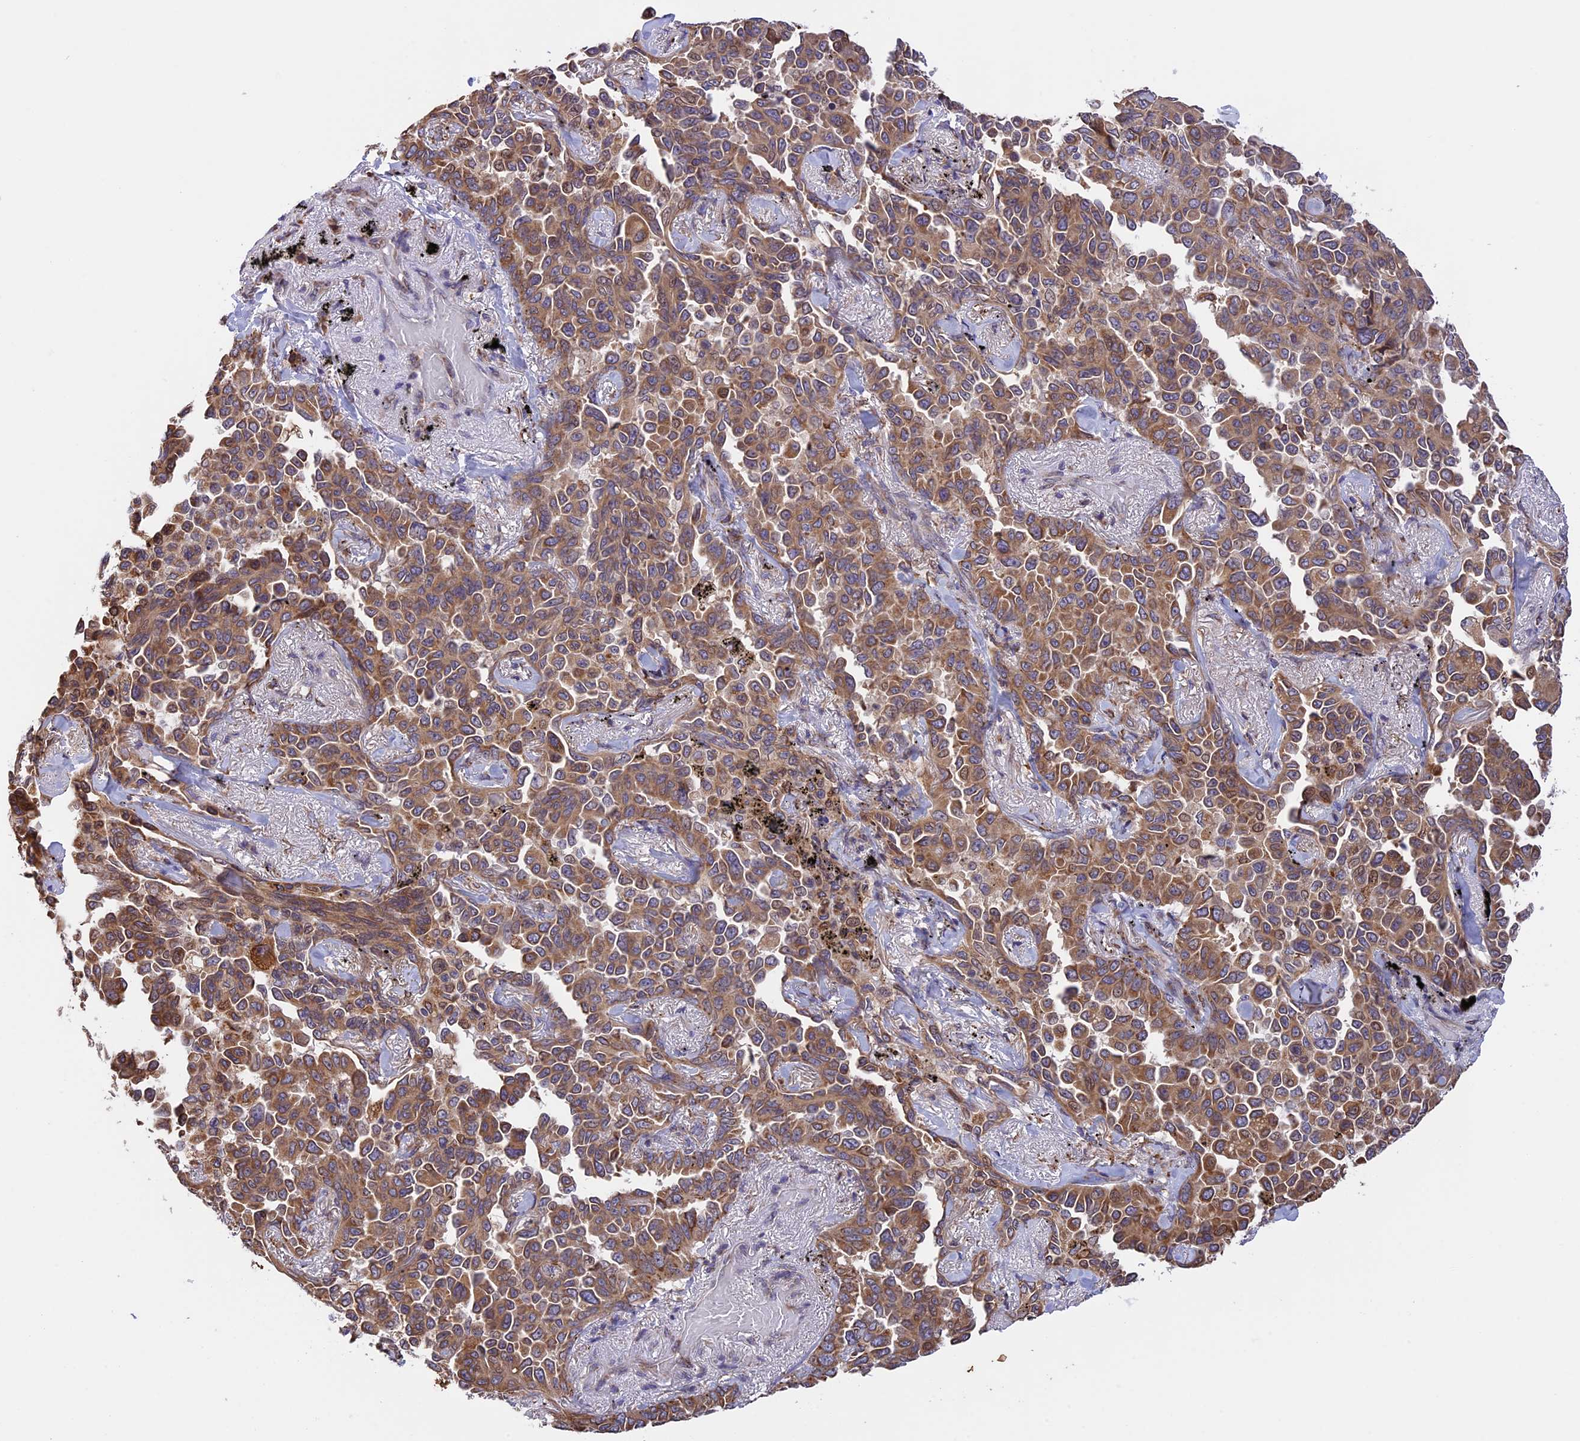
{"staining": {"intensity": "moderate", "quantity": ">75%", "location": "cytoplasmic/membranous"}, "tissue": "lung cancer", "cell_type": "Tumor cells", "image_type": "cancer", "snomed": [{"axis": "morphology", "description": "Adenocarcinoma, NOS"}, {"axis": "topography", "description": "Lung"}], "caption": "This is an image of immunohistochemistry (IHC) staining of lung cancer, which shows moderate positivity in the cytoplasmic/membranous of tumor cells.", "gene": "DMRTA2", "patient": {"sex": "female", "age": 67}}